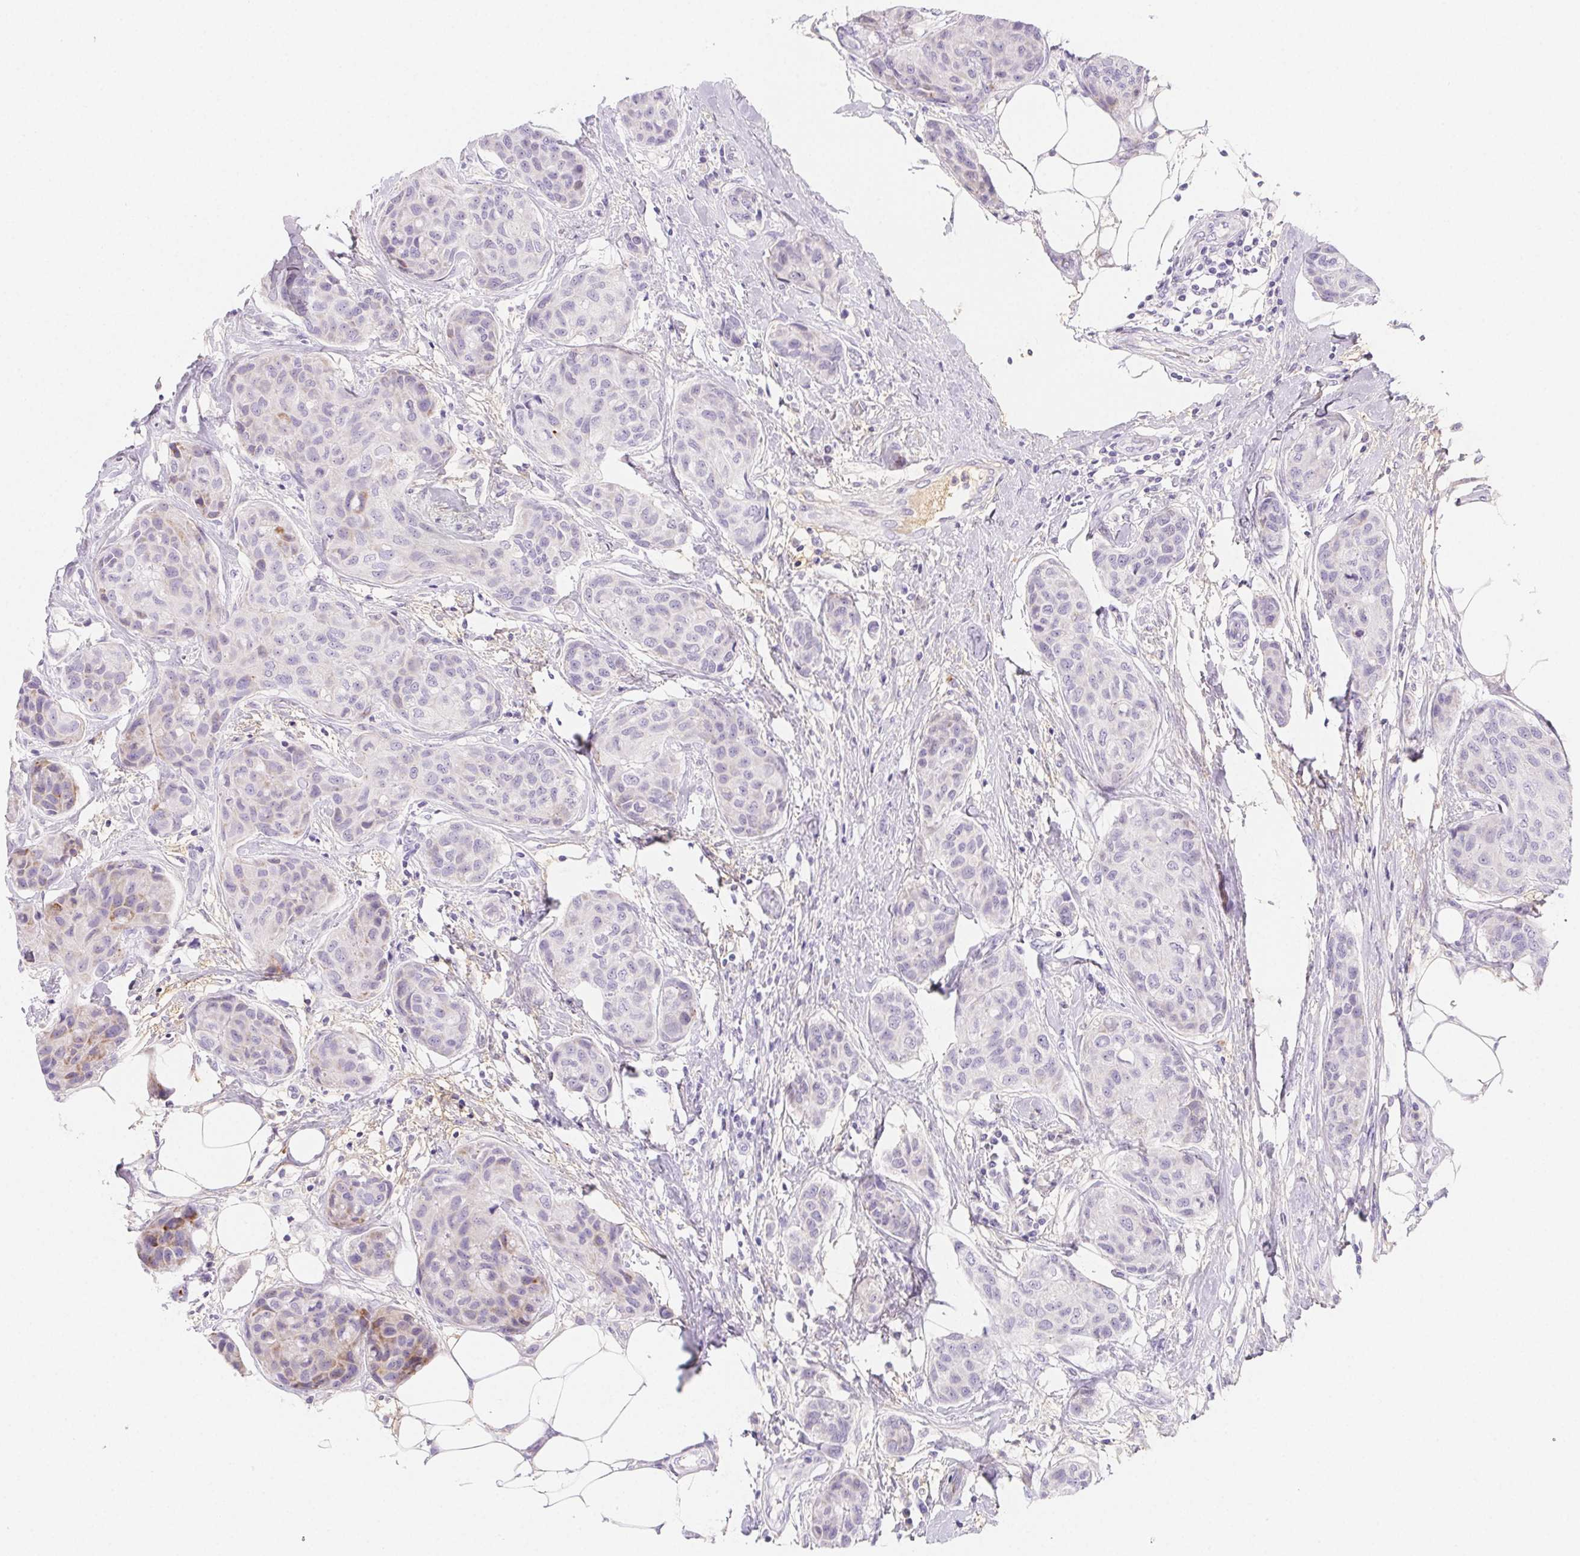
{"staining": {"intensity": "negative", "quantity": "none", "location": "none"}, "tissue": "breast cancer", "cell_type": "Tumor cells", "image_type": "cancer", "snomed": [{"axis": "morphology", "description": "Duct carcinoma"}, {"axis": "topography", "description": "Breast"}], "caption": "Protein analysis of breast cancer exhibits no significant expression in tumor cells.", "gene": "ITIH2", "patient": {"sex": "female", "age": 80}}